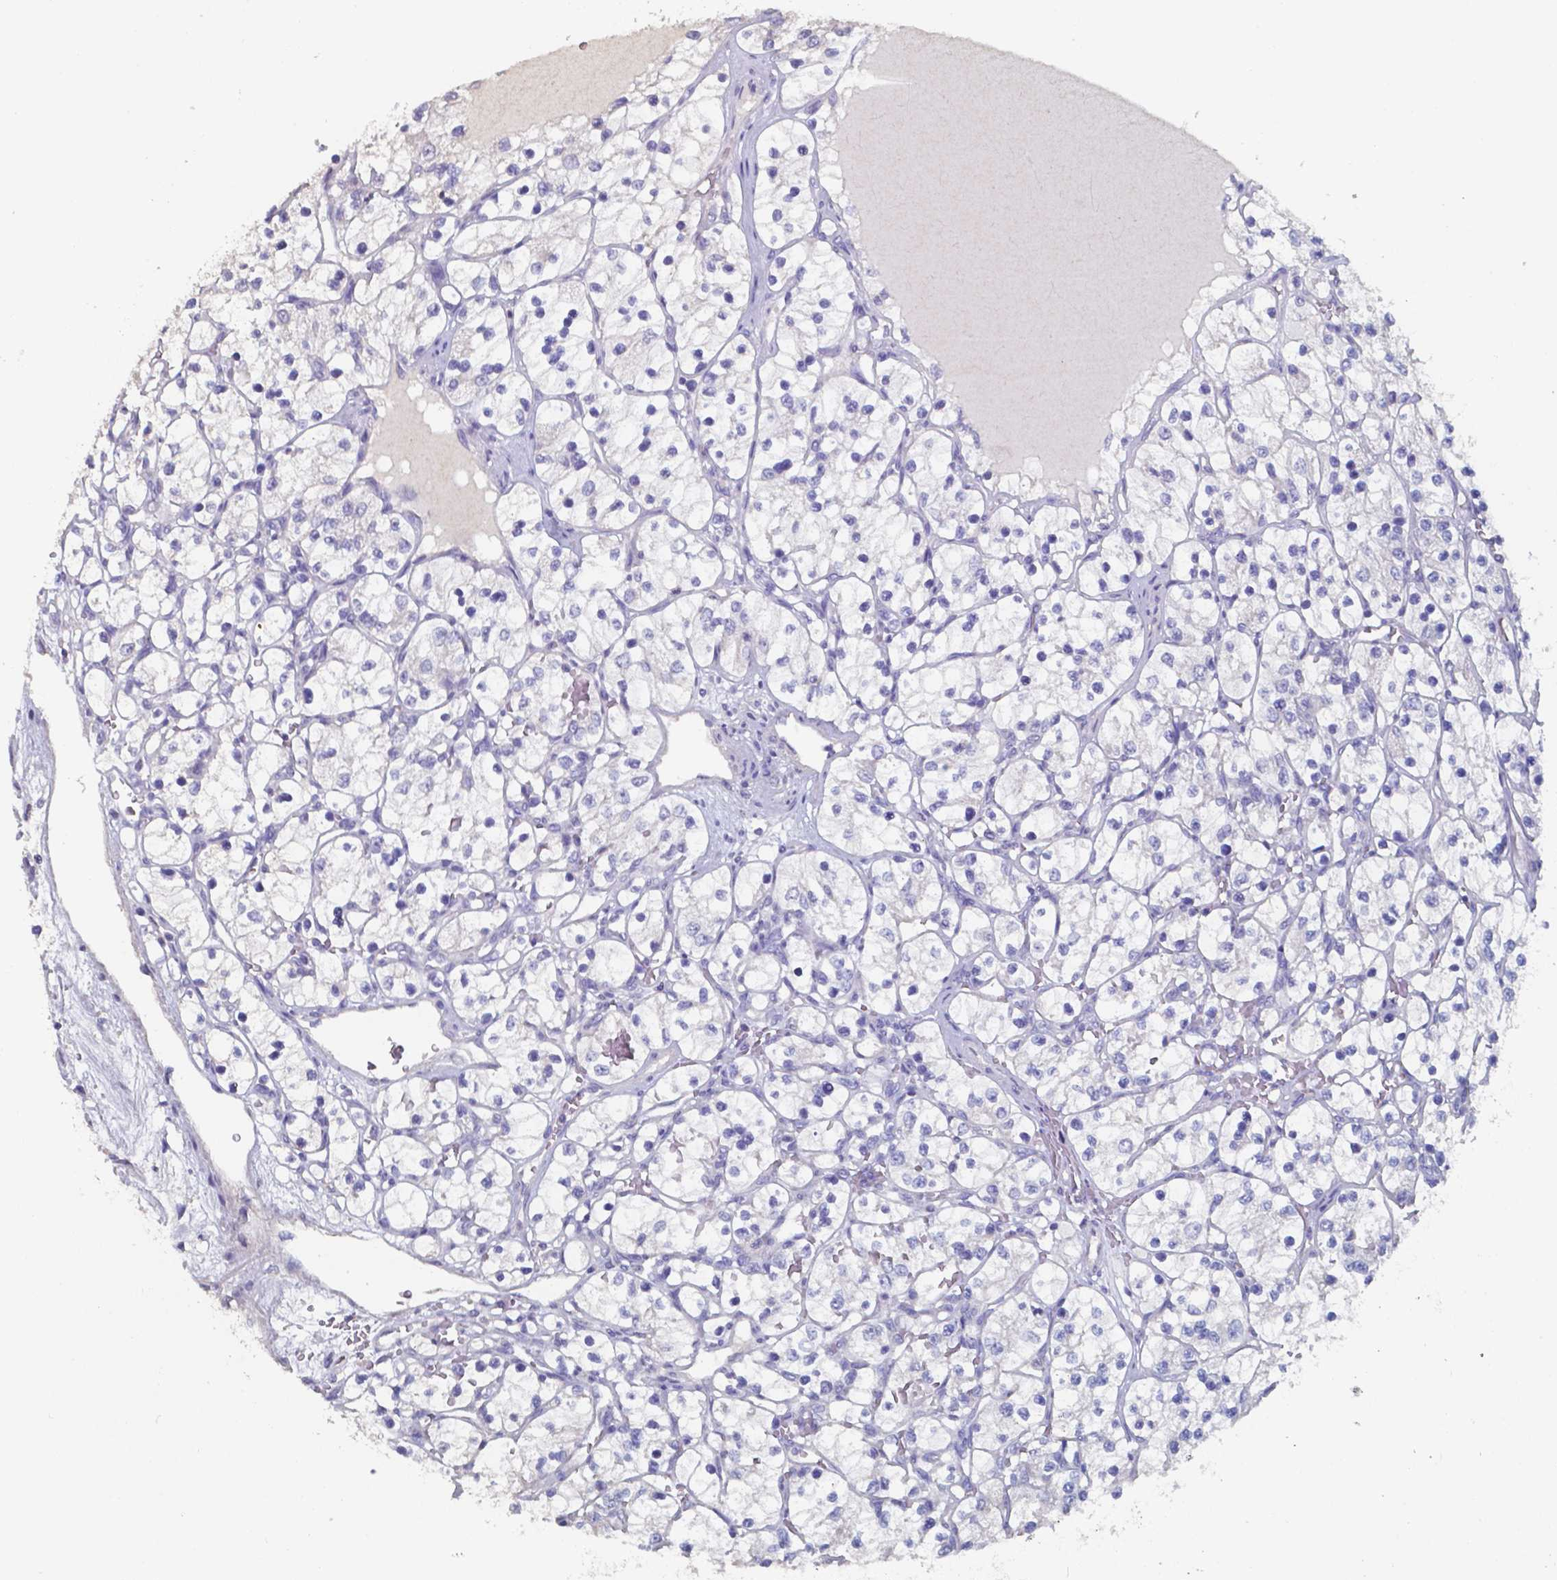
{"staining": {"intensity": "negative", "quantity": "none", "location": "none"}, "tissue": "renal cancer", "cell_type": "Tumor cells", "image_type": "cancer", "snomed": [{"axis": "morphology", "description": "Adenocarcinoma, NOS"}, {"axis": "topography", "description": "Kidney"}], "caption": "Tumor cells are negative for protein expression in human renal cancer (adenocarcinoma).", "gene": "FOXJ1", "patient": {"sex": "female", "age": 69}}